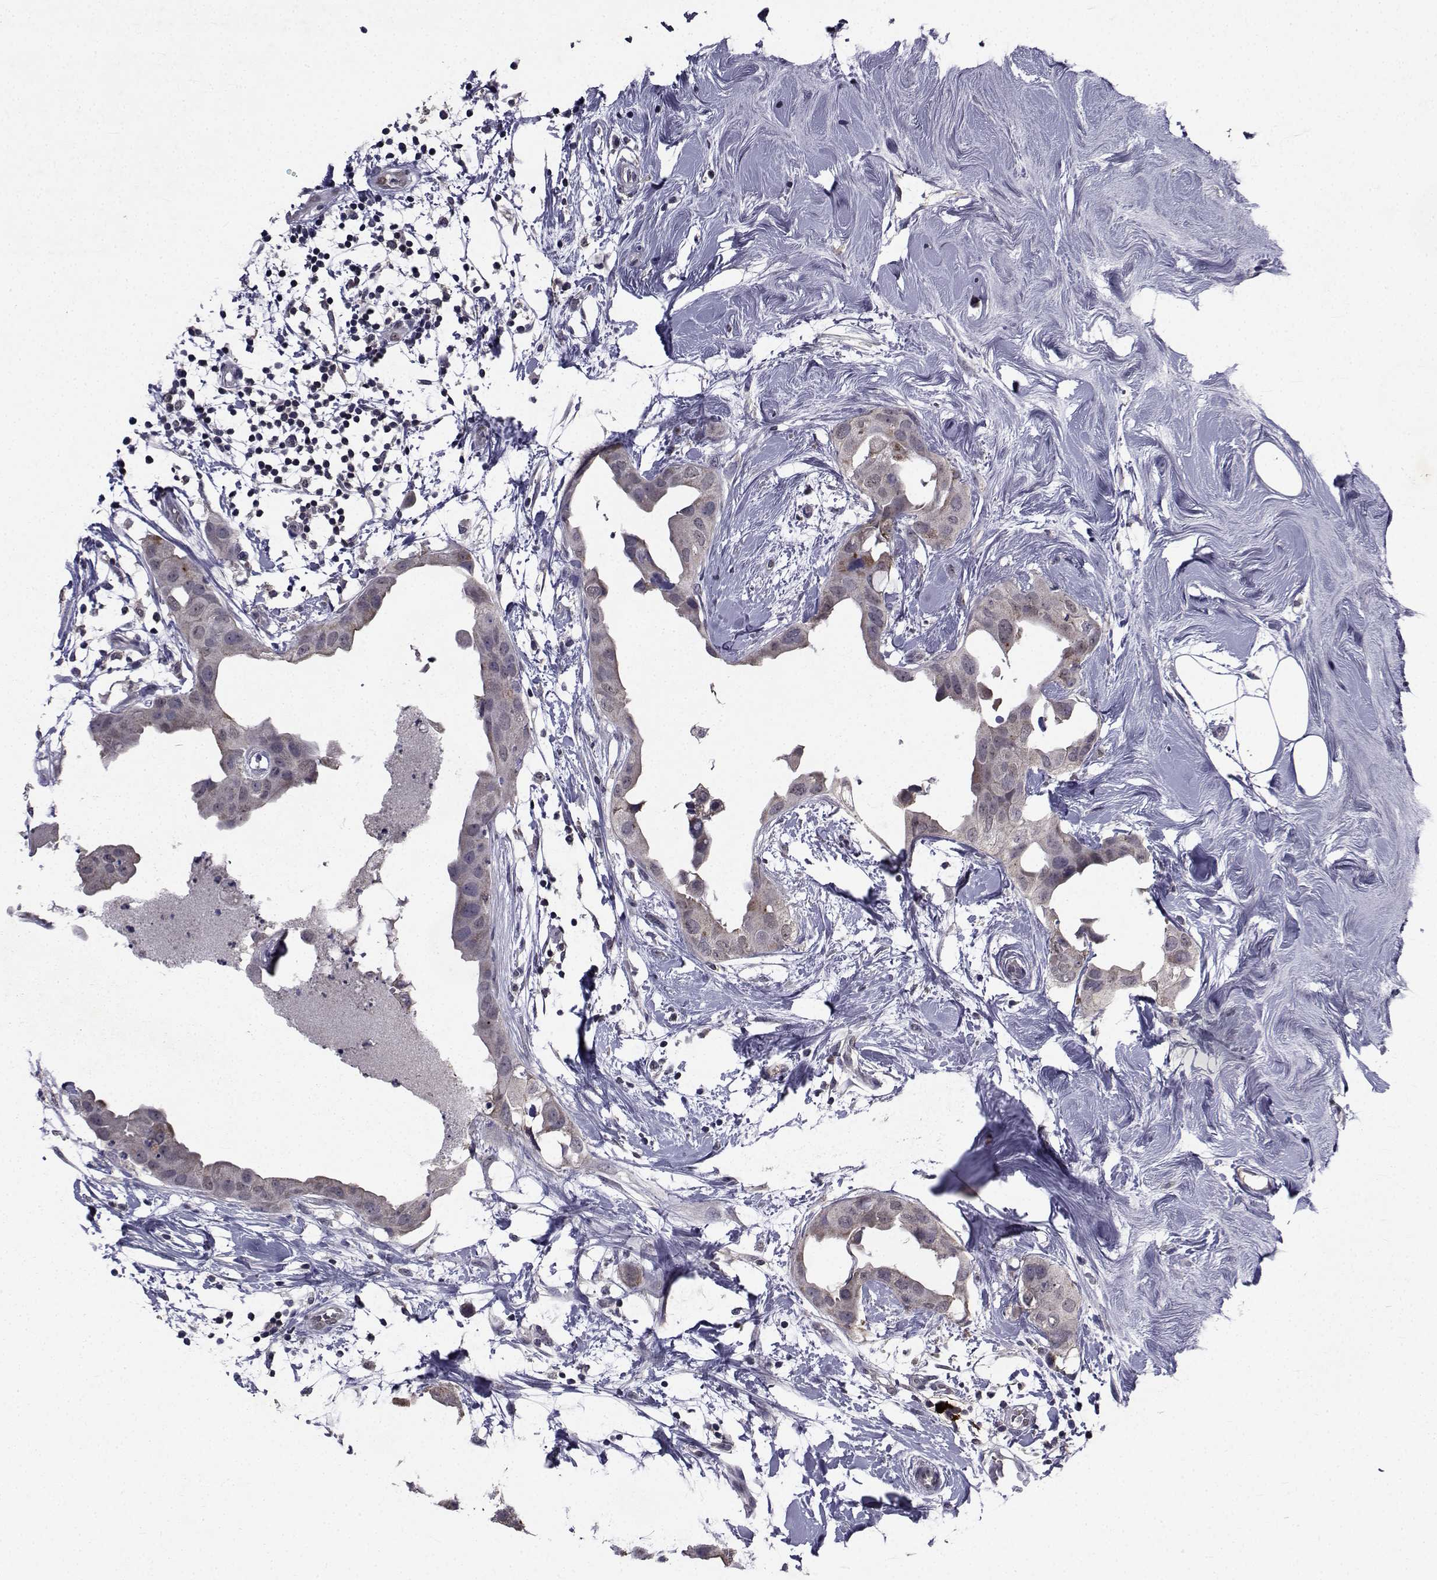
{"staining": {"intensity": "weak", "quantity": "<25%", "location": "cytoplasmic/membranous"}, "tissue": "breast cancer", "cell_type": "Tumor cells", "image_type": "cancer", "snomed": [{"axis": "morphology", "description": "Normal tissue, NOS"}, {"axis": "morphology", "description": "Duct carcinoma"}, {"axis": "topography", "description": "Breast"}], "caption": "IHC histopathology image of neoplastic tissue: intraductal carcinoma (breast) stained with DAB (3,3'-diaminobenzidine) displays no significant protein staining in tumor cells.", "gene": "CYP2S1", "patient": {"sex": "female", "age": 40}}